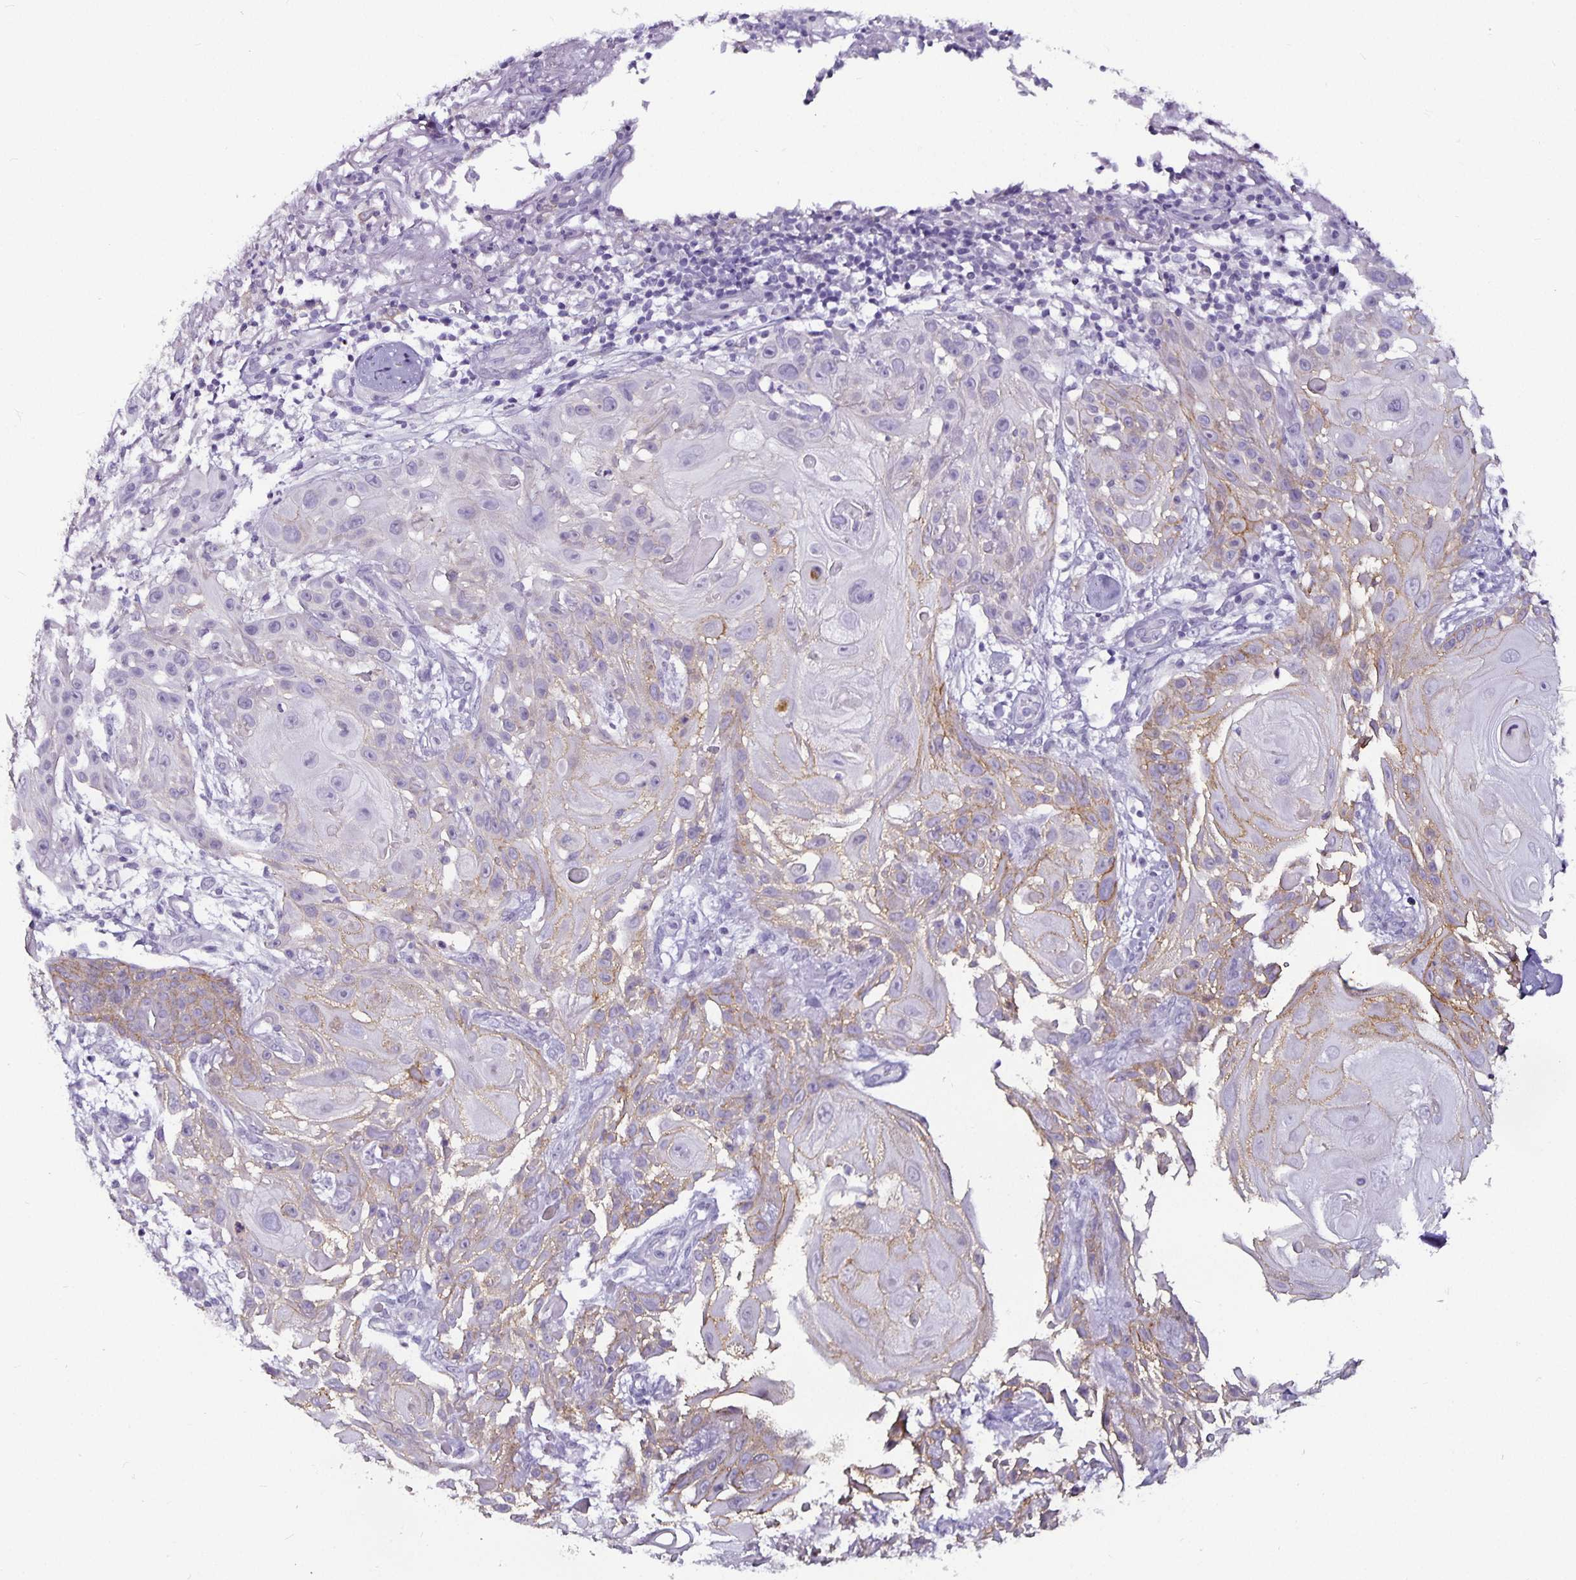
{"staining": {"intensity": "weak", "quantity": "<25%", "location": "cytoplasmic/membranous"}, "tissue": "skin cancer", "cell_type": "Tumor cells", "image_type": "cancer", "snomed": [{"axis": "morphology", "description": "Squamous cell carcinoma, NOS"}, {"axis": "topography", "description": "Skin"}], "caption": "Immunohistochemical staining of human skin cancer reveals no significant expression in tumor cells.", "gene": "CA12", "patient": {"sex": "female", "age": 91}}